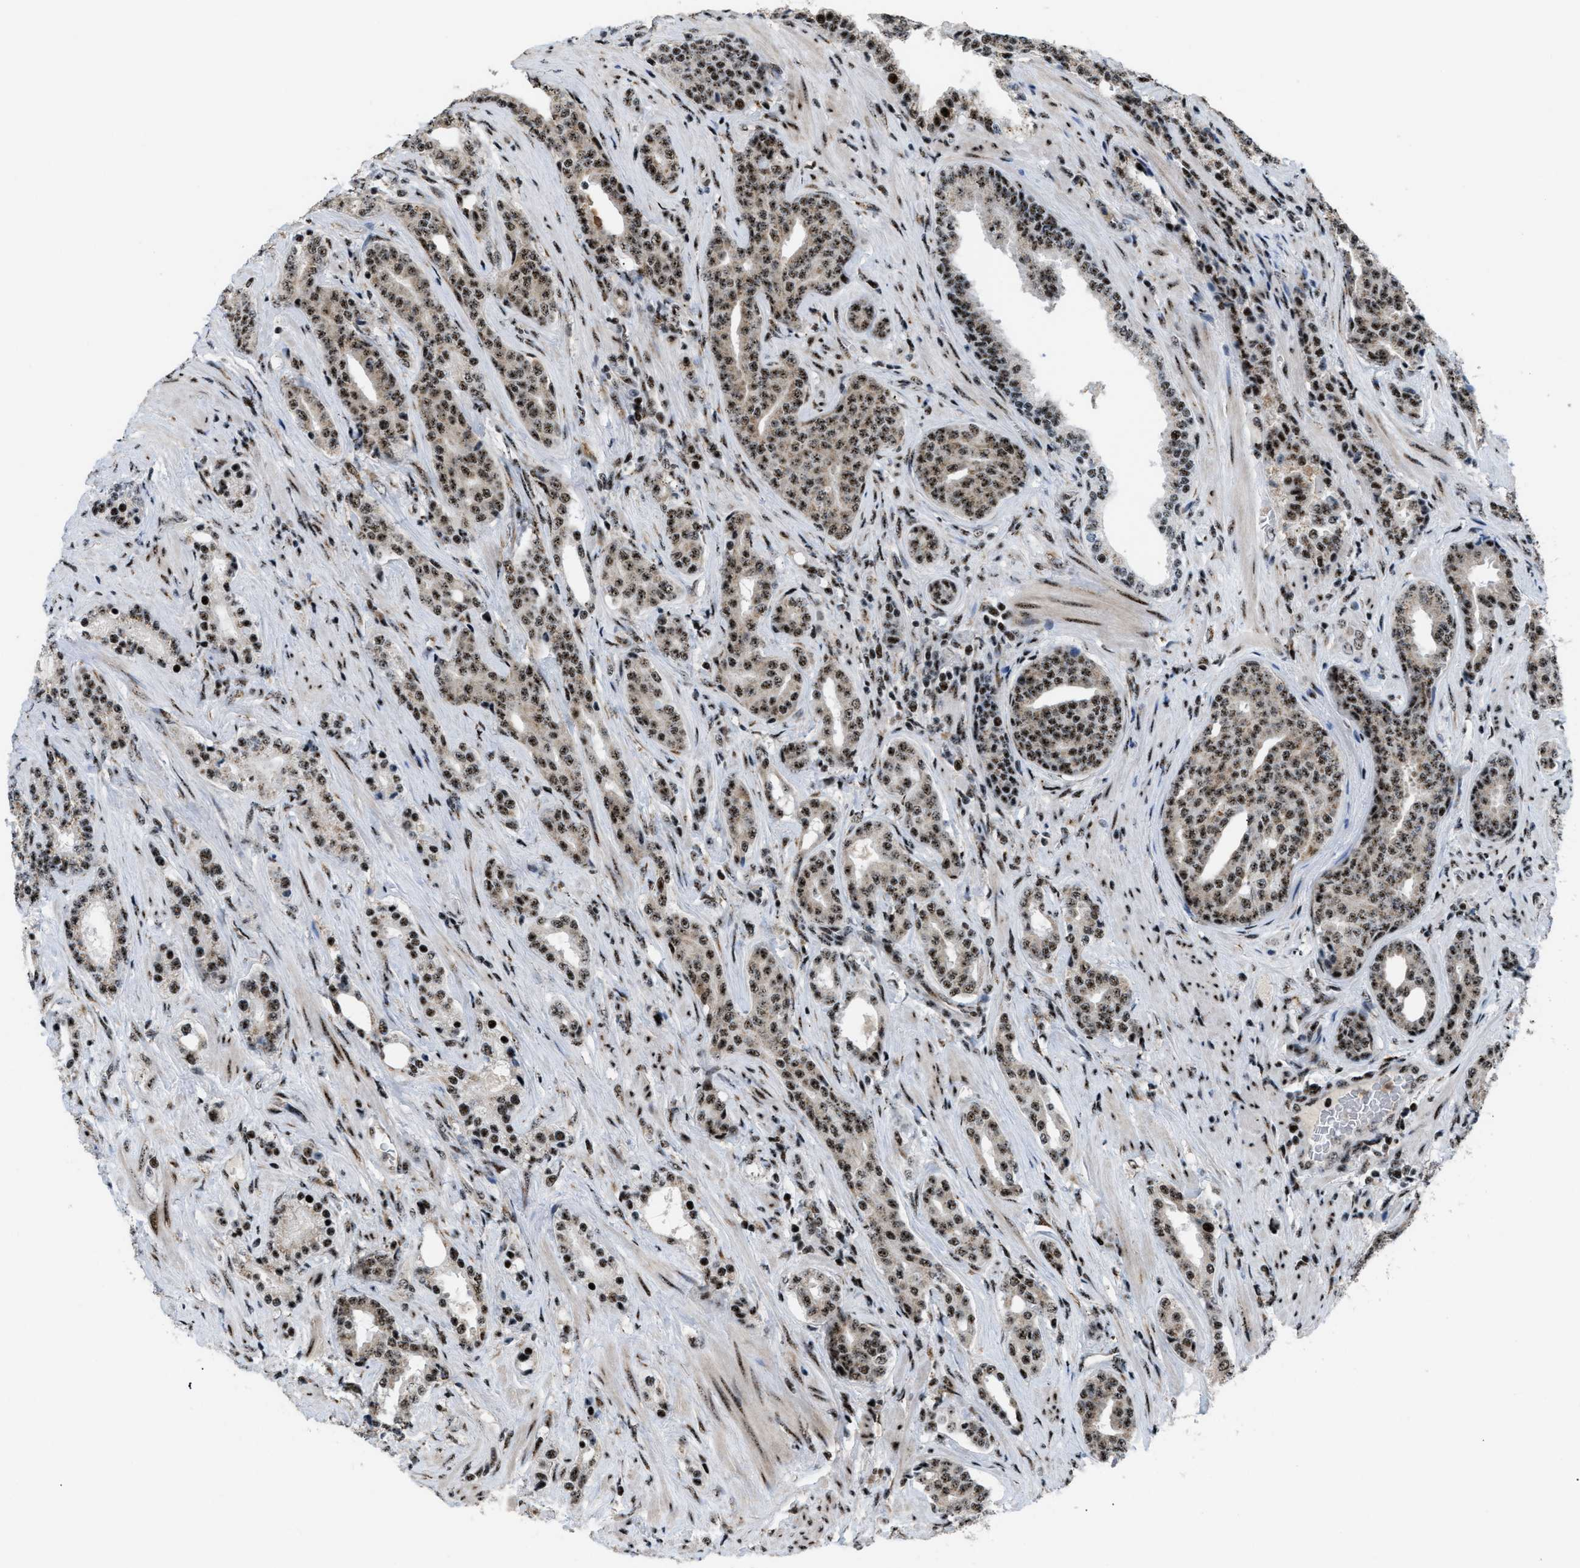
{"staining": {"intensity": "strong", "quantity": ">75%", "location": "nuclear"}, "tissue": "prostate cancer", "cell_type": "Tumor cells", "image_type": "cancer", "snomed": [{"axis": "morphology", "description": "Adenocarcinoma, High grade"}, {"axis": "topography", "description": "Prostate"}], "caption": "An image showing strong nuclear expression in about >75% of tumor cells in prostate cancer (adenocarcinoma (high-grade)), as visualized by brown immunohistochemical staining.", "gene": "CDR2", "patient": {"sex": "male", "age": 71}}